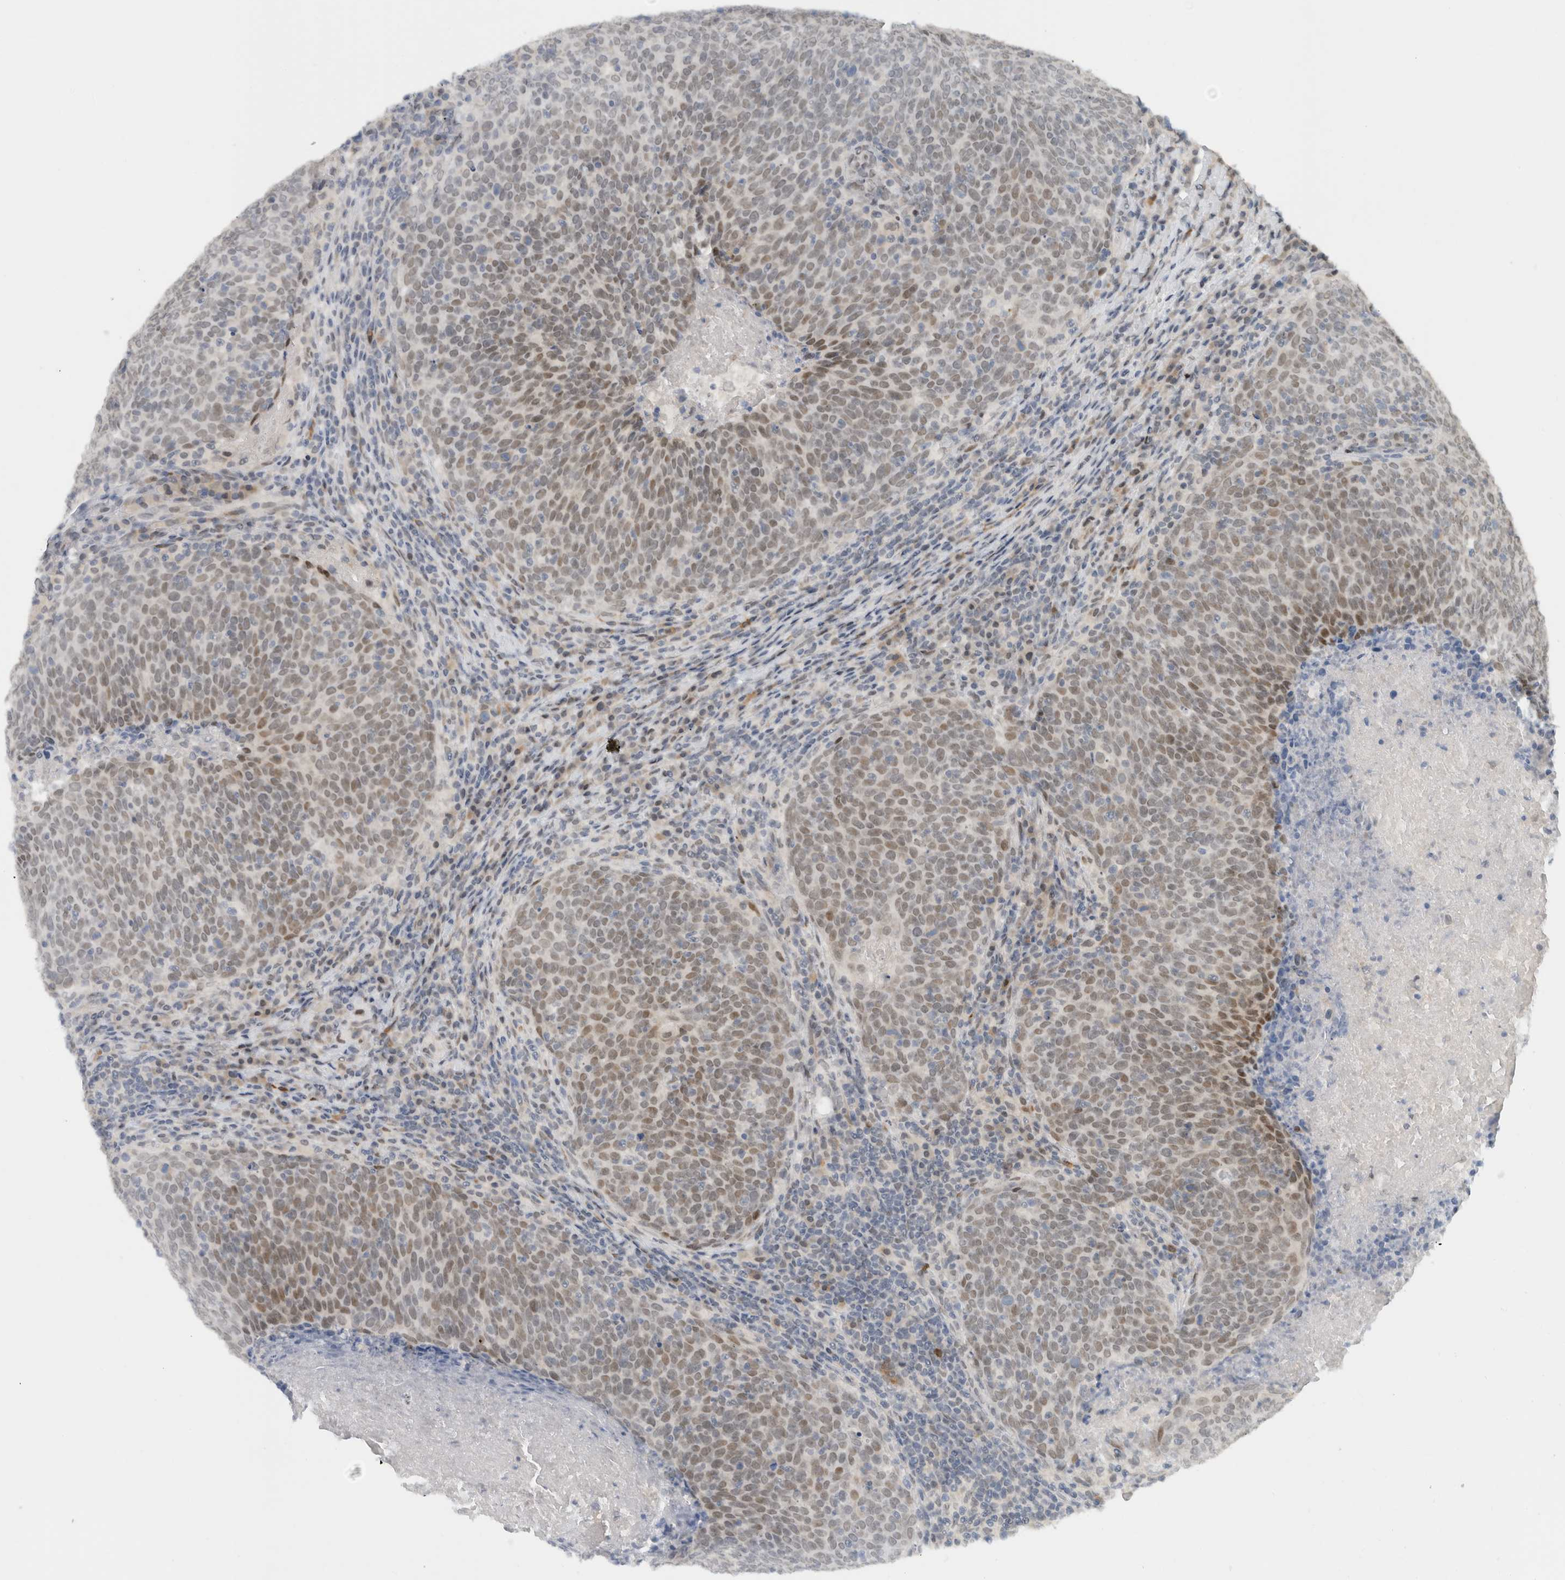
{"staining": {"intensity": "weak", "quantity": ">75%", "location": "nuclear"}, "tissue": "head and neck cancer", "cell_type": "Tumor cells", "image_type": "cancer", "snomed": [{"axis": "morphology", "description": "Squamous cell carcinoma, NOS"}, {"axis": "morphology", "description": "Squamous cell carcinoma, metastatic, NOS"}, {"axis": "topography", "description": "Lymph node"}, {"axis": "topography", "description": "Head-Neck"}], "caption": "DAB immunohistochemical staining of head and neck cancer (squamous cell carcinoma) shows weak nuclear protein expression in approximately >75% of tumor cells.", "gene": "HNRNPR", "patient": {"sex": "male", "age": 62}}